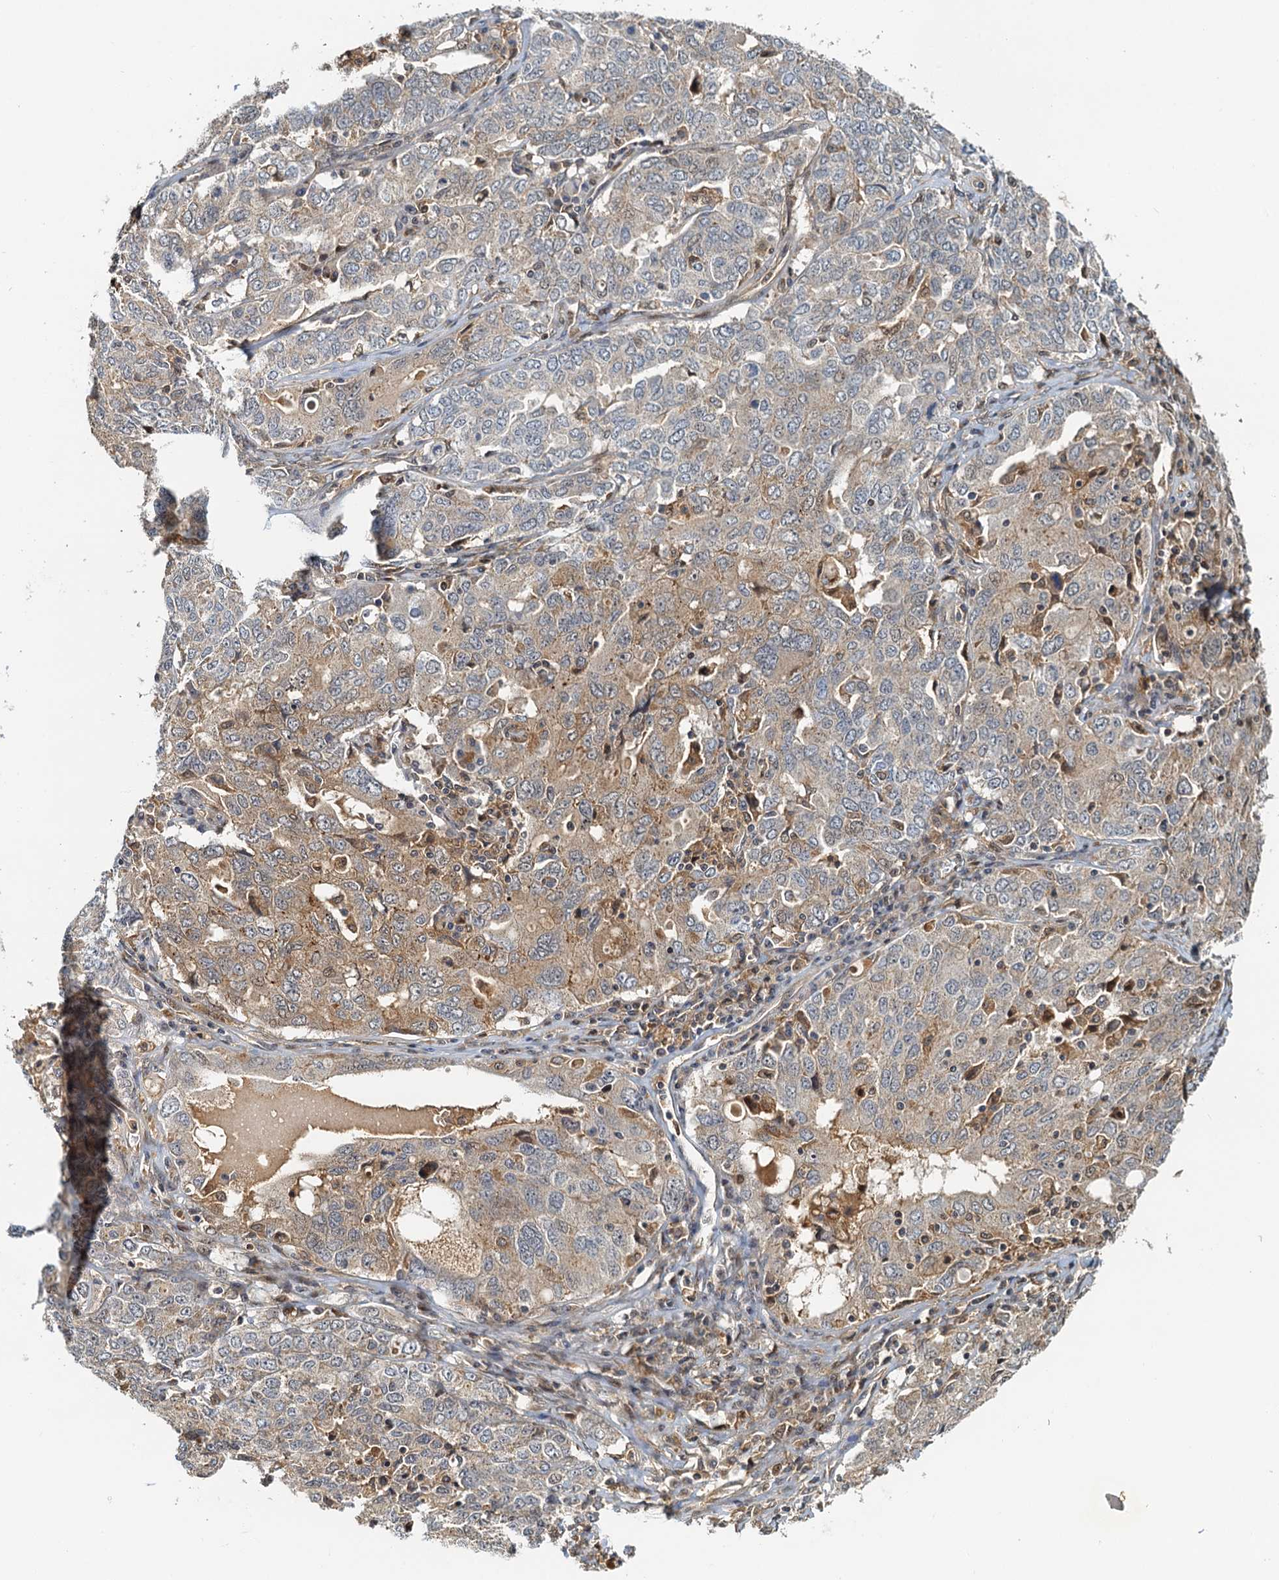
{"staining": {"intensity": "weak", "quantity": "25%-75%", "location": "cytoplasmic/membranous"}, "tissue": "ovarian cancer", "cell_type": "Tumor cells", "image_type": "cancer", "snomed": [{"axis": "morphology", "description": "Carcinoma, endometroid"}, {"axis": "topography", "description": "Ovary"}], "caption": "Weak cytoplasmic/membranous staining for a protein is appreciated in approximately 25%-75% of tumor cells of ovarian endometroid carcinoma using IHC.", "gene": "TOLLIP", "patient": {"sex": "female", "age": 62}}